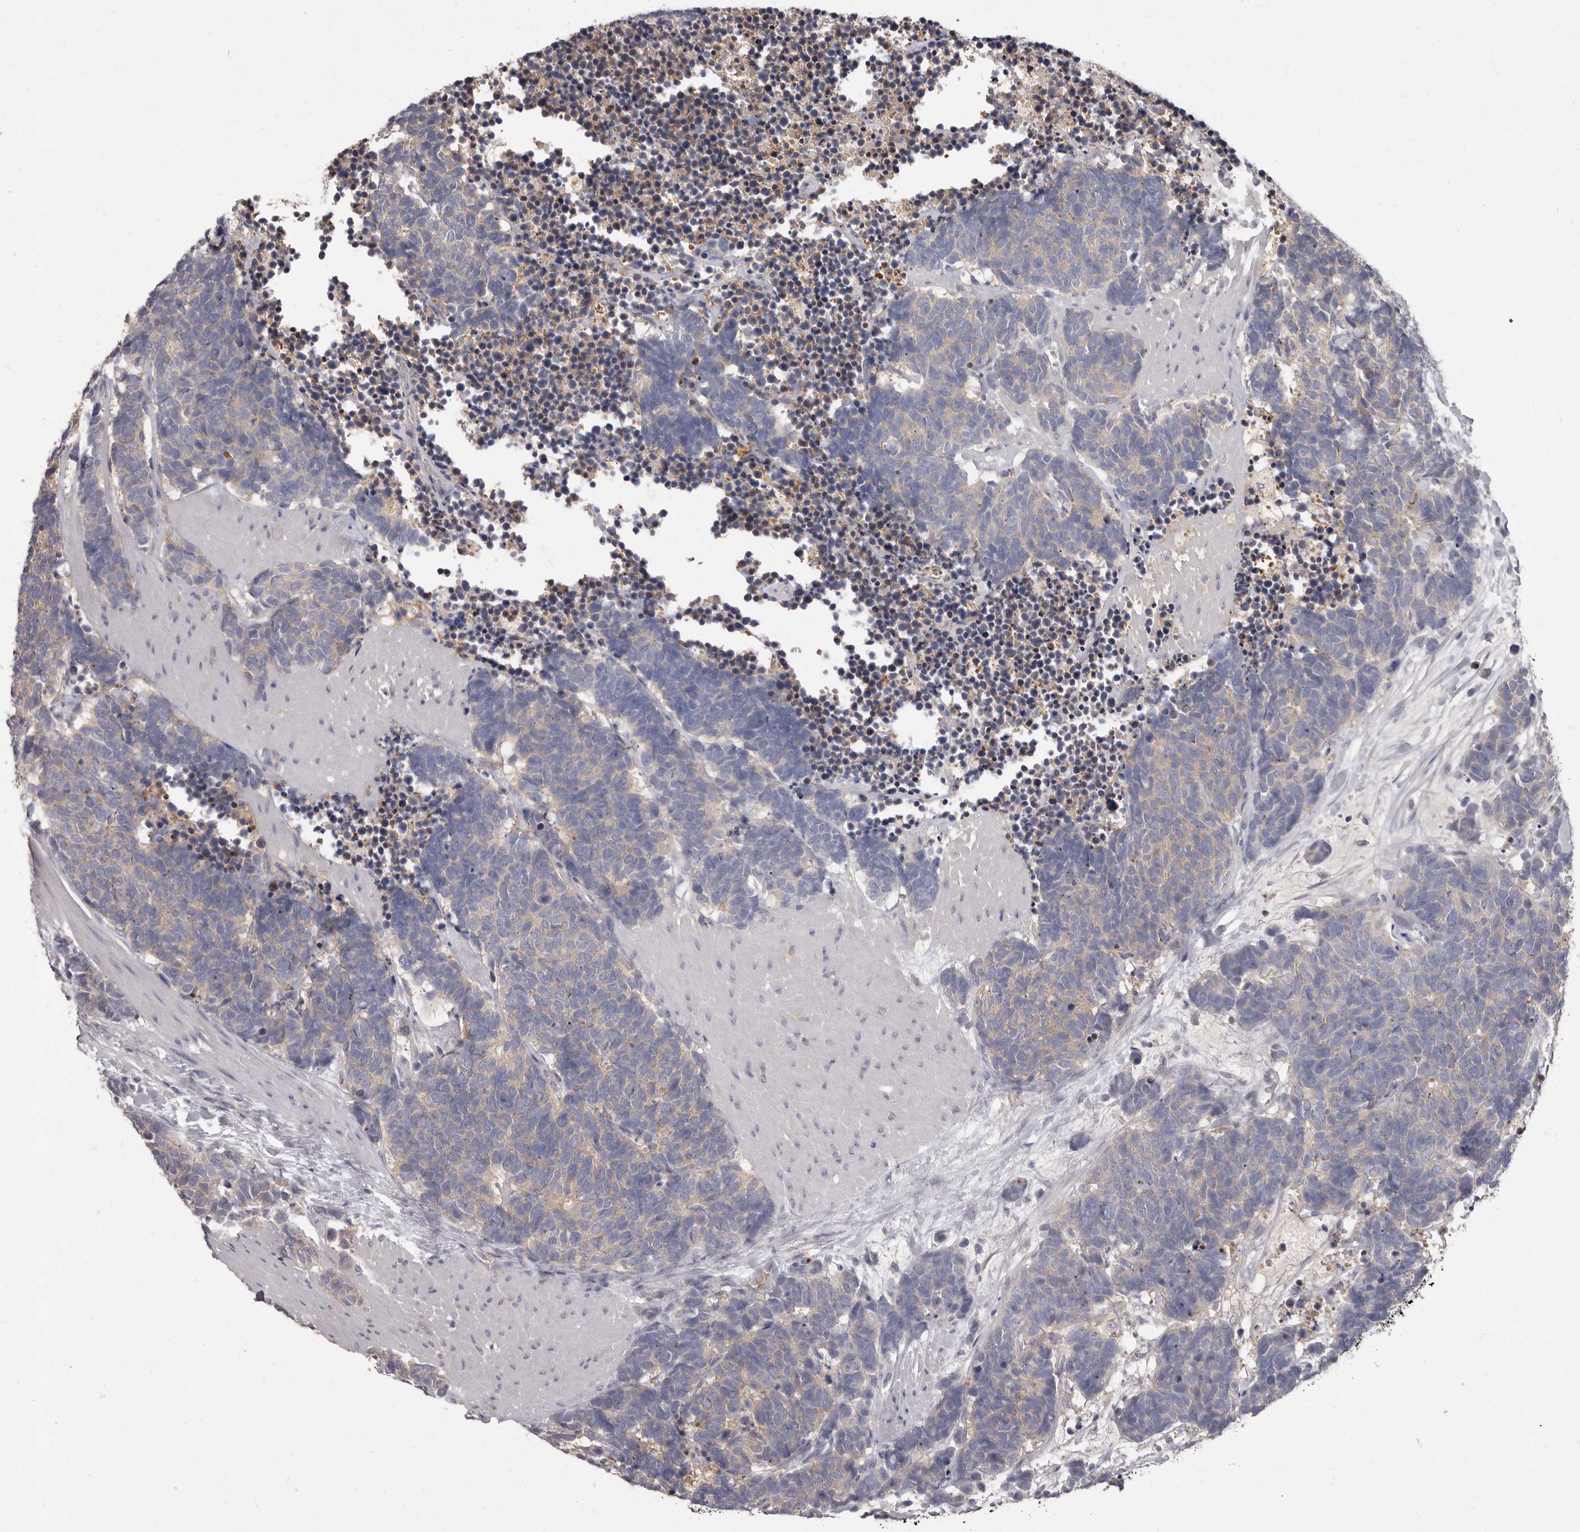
{"staining": {"intensity": "weak", "quantity": "<25%", "location": "cytoplasmic/membranous"}, "tissue": "carcinoid", "cell_type": "Tumor cells", "image_type": "cancer", "snomed": [{"axis": "morphology", "description": "Carcinoma, NOS"}, {"axis": "morphology", "description": "Carcinoid, malignant, NOS"}, {"axis": "topography", "description": "Urinary bladder"}], "caption": "DAB (3,3'-diaminobenzidine) immunohistochemical staining of carcinoid reveals no significant staining in tumor cells.", "gene": "APEH", "patient": {"sex": "male", "age": 57}}